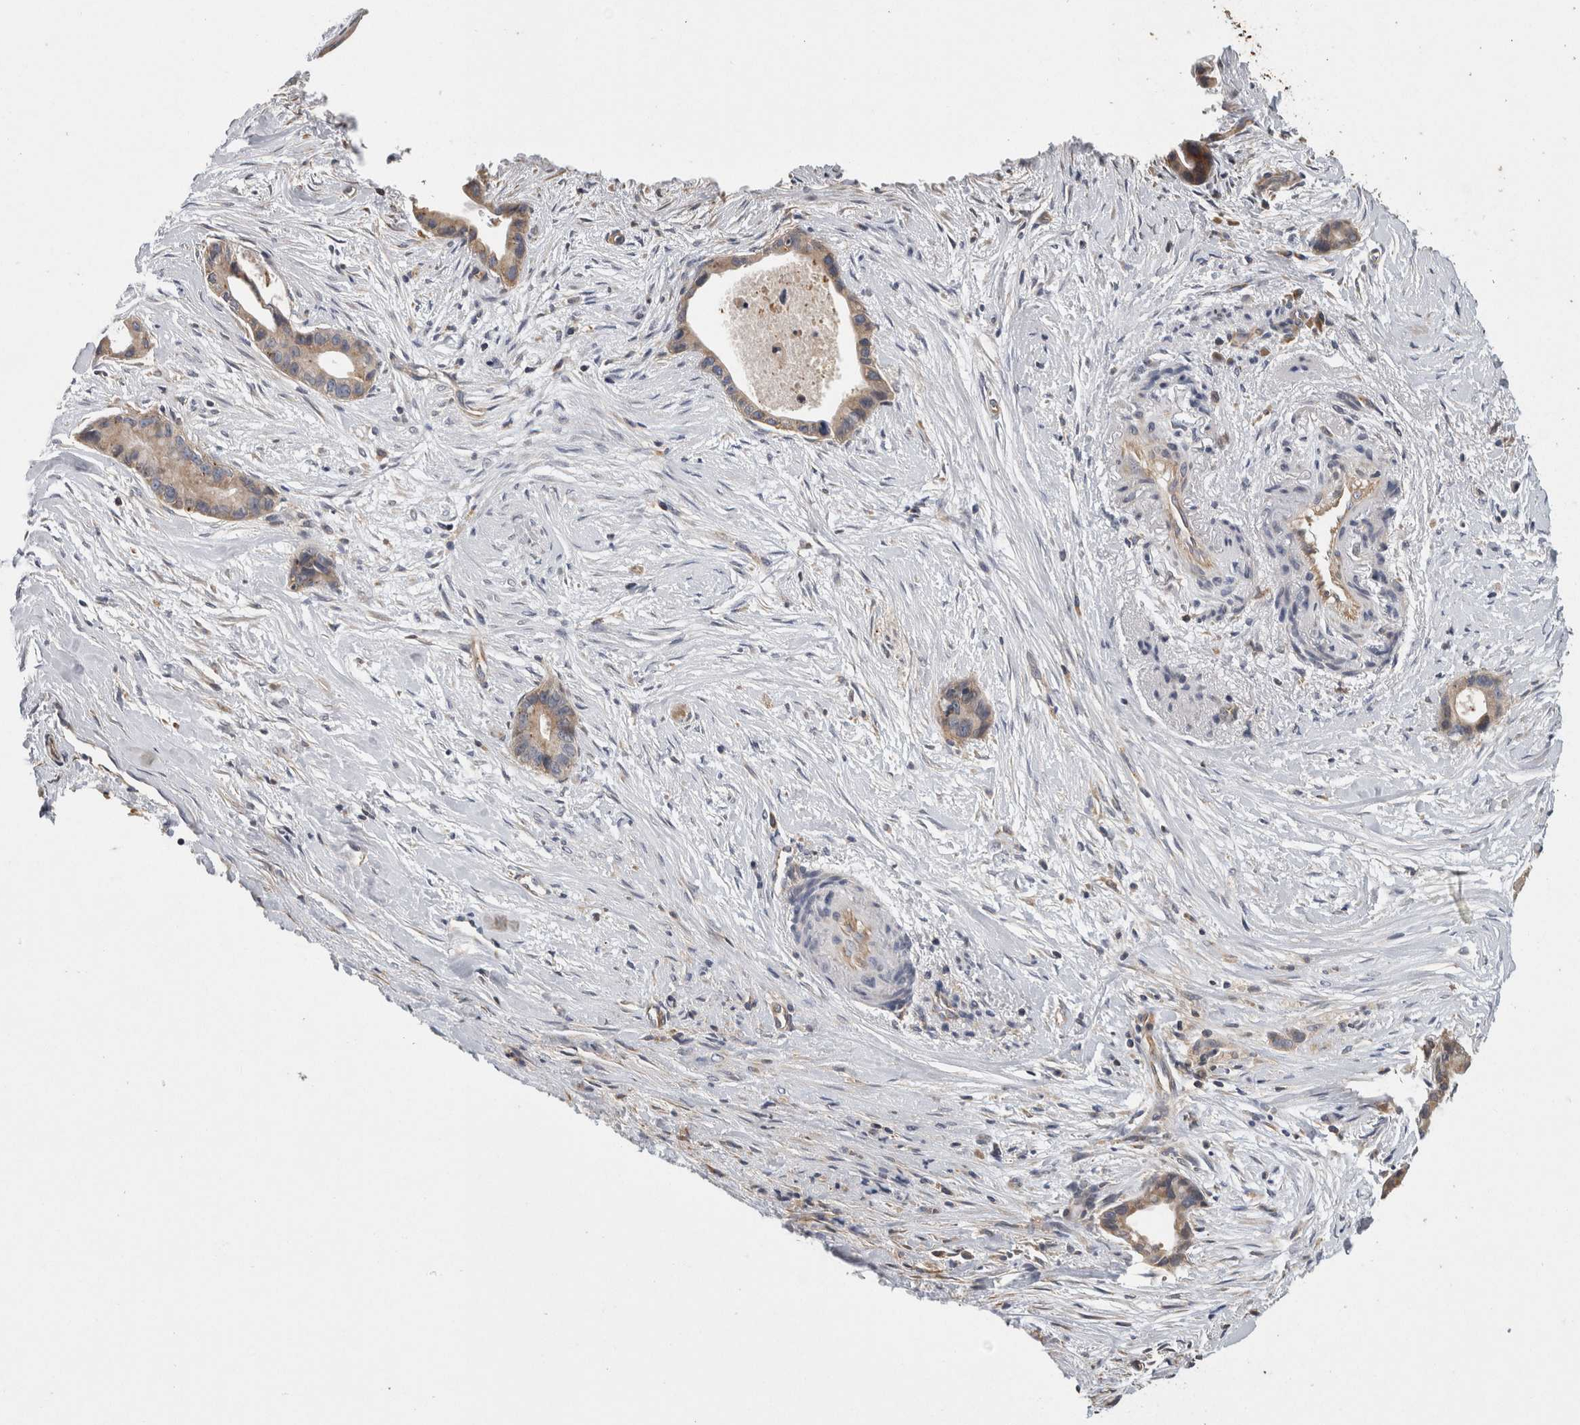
{"staining": {"intensity": "weak", "quantity": ">75%", "location": "cytoplasmic/membranous"}, "tissue": "liver cancer", "cell_type": "Tumor cells", "image_type": "cancer", "snomed": [{"axis": "morphology", "description": "Cholangiocarcinoma"}, {"axis": "topography", "description": "Liver"}], "caption": "Liver cholangiocarcinoma stained for a protein reveals weak cytoplasmic/membranous positivity in tumor cells. Ihc stains the protein in brown and the nuclei are stained blue.", "gene": "GRIK2", "patient": {"sex": "female", "age": 55}}